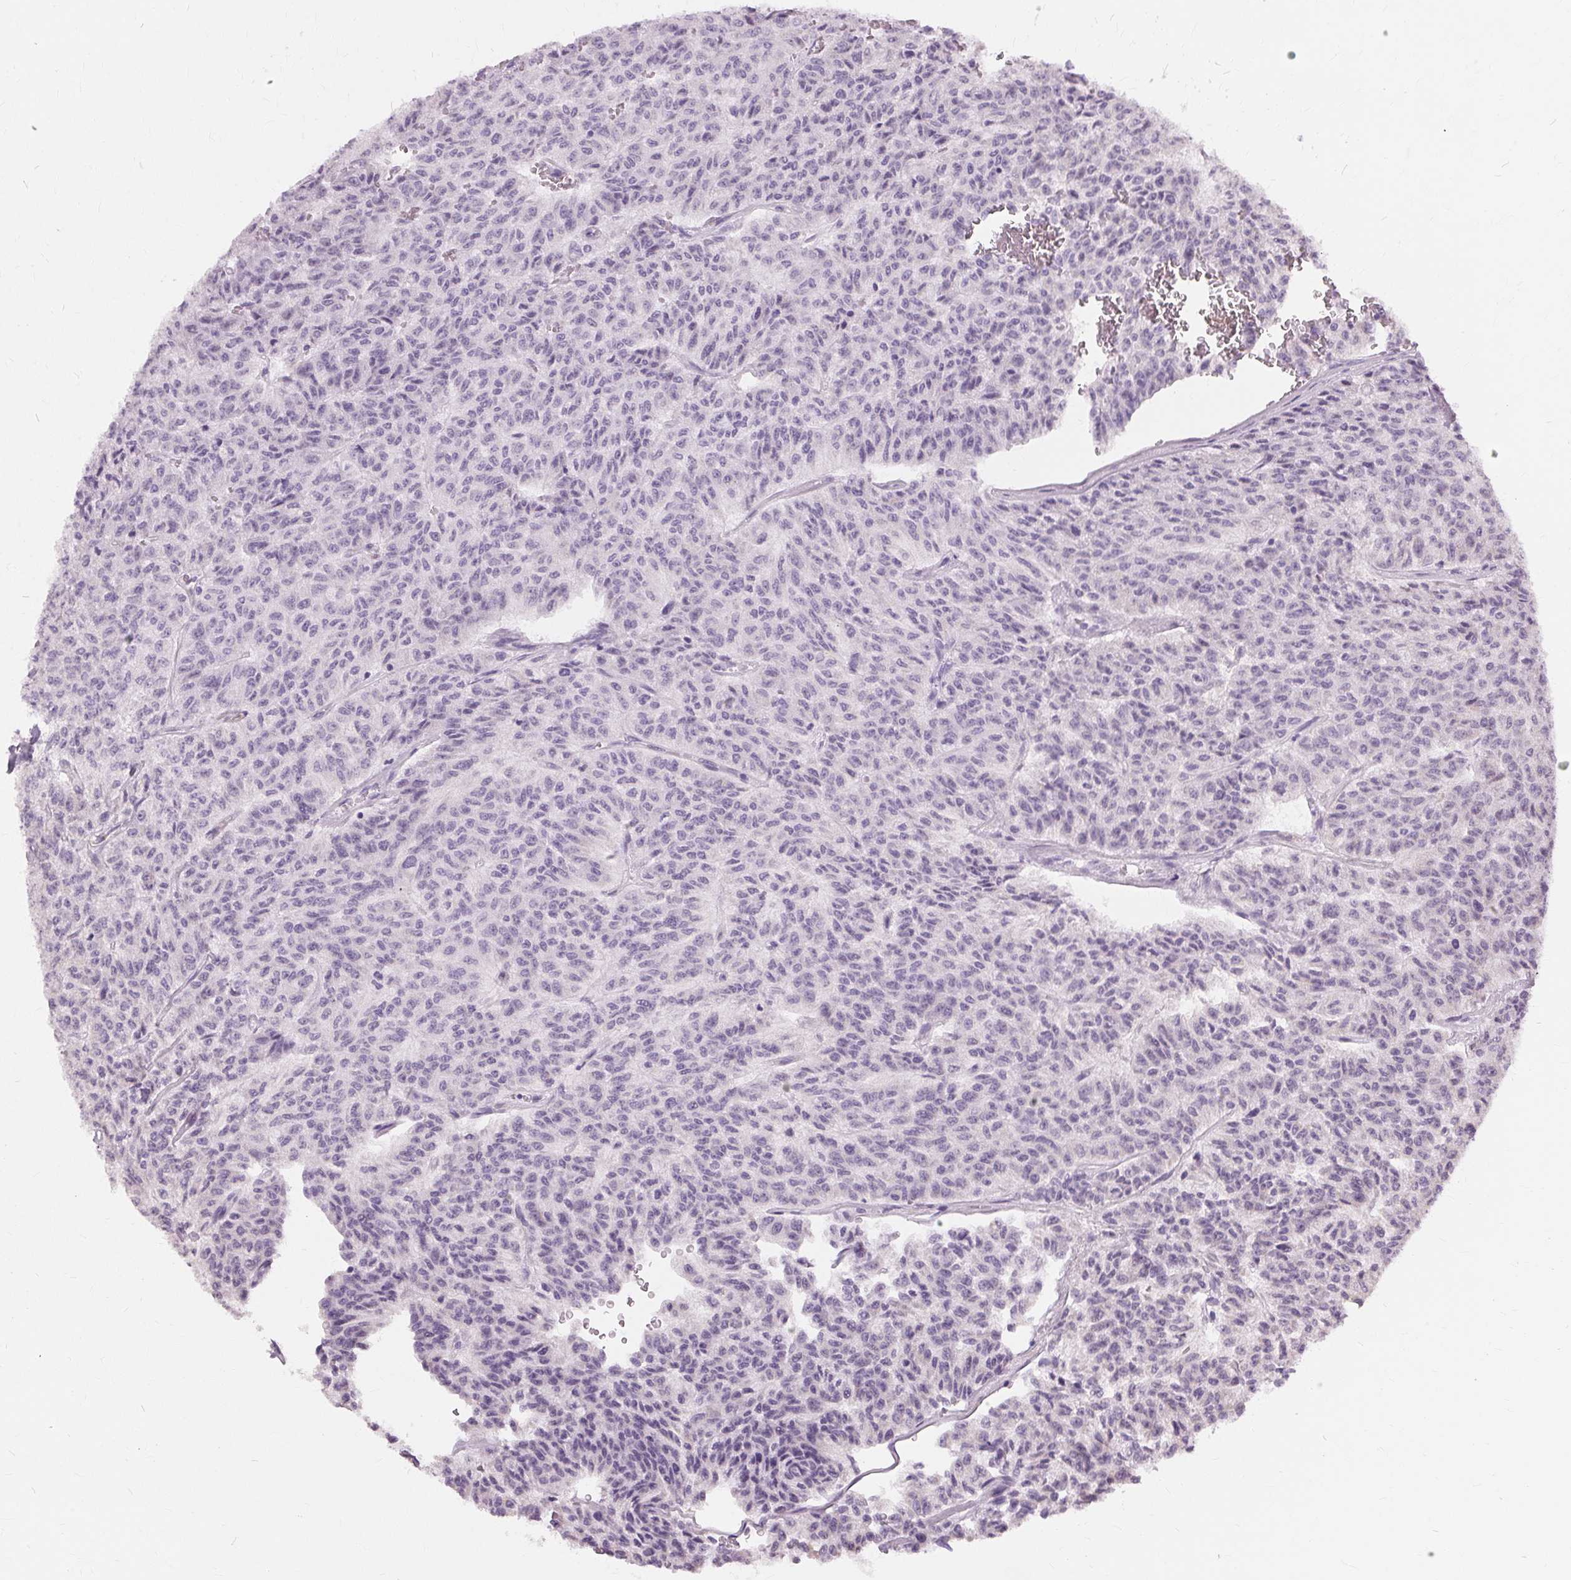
{"staining": {"intensity": "negative", "quantity": "none", "location": "none"}, "tissue": "carcinoid", "cell_type": "Tumor cells", "image_type": "cancer", "snomed": [{"axis": "morphology", "description": "Carcinoid, malignant, NOS"}, {"axis": "topography", "description": "Lung"}], "caption": "IHC of carcinoid displays no staining in tumor cells.", "gene": "SIGLEC6", "patient": {"sex": "male", "age": 71}}